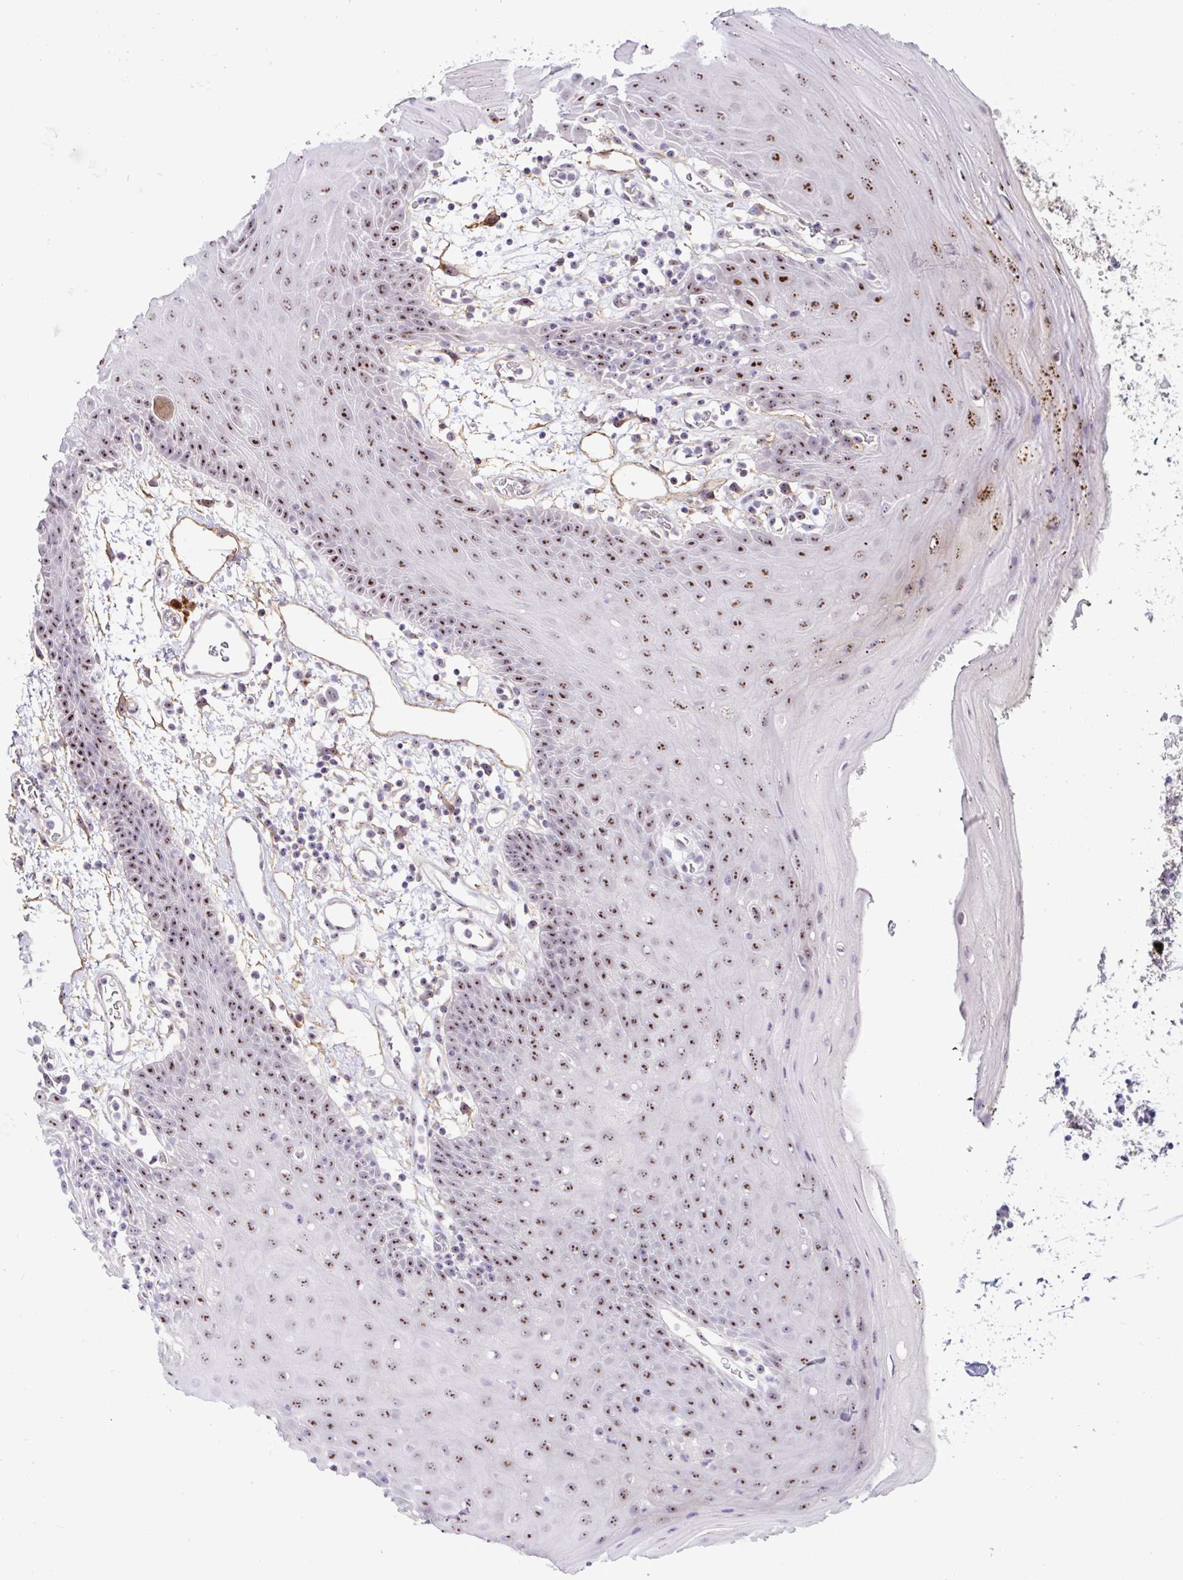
{"staining": {"intensity": "strong", "quantity": ">75%", "location": "nuclear"}, "tissue": "oral mucosa", "cell_type": "Squamous epithelial cells", "image_type": "normal", "snomed": [{"axis": "morphology", "description": "Normal tissue, NOS"}, {"axis": "topography", "description": "Oral tissue"}], "caption": "Brown immunohistochemical staining in benign human oral mucosa exhibits strong nuclear staining in about >75% of squamous epithelial cells. (brown staining indicates protein expression, while blue staining denotes nuclei).", "gene": "MXRA8", "patient": {"sex": "female", "age": 59}}